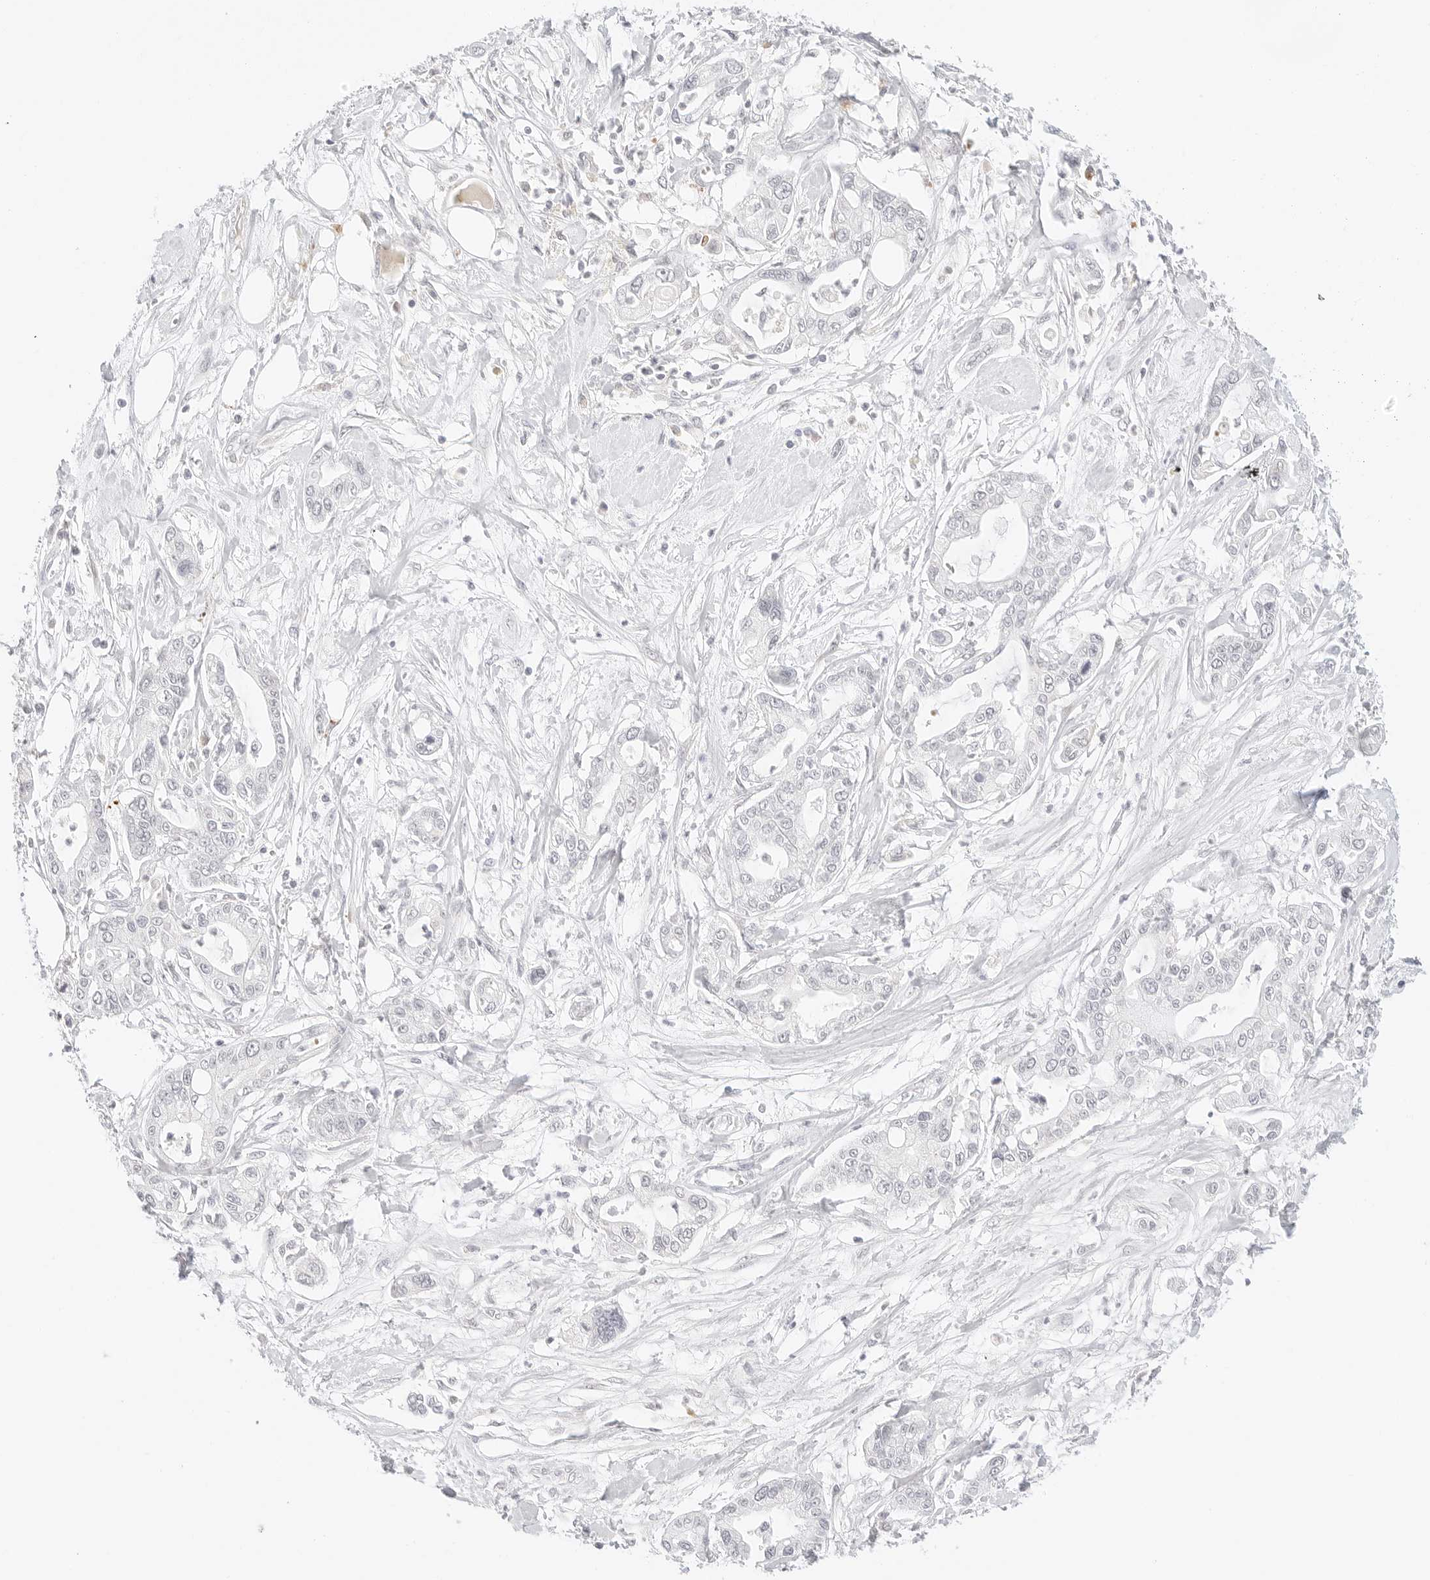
{"staining": {"intensity": "negative", "quantity": "none", "location": "none"}, "tissue": "pancreatic cancer", "cell_type": "Tumor cells", "image_type": "cancer", "snomed": [{"axis": "morphology", "description": "Adenocarcinoma, NOS"}, {"axis": "topography", "description": "Pancreas"}], "caption": "Tumor cells show no significant positivity in pancreatic cancer (adenocarcinoma).", "gene": "XKR4", "patient": {"sex": "male", "age": 68}}